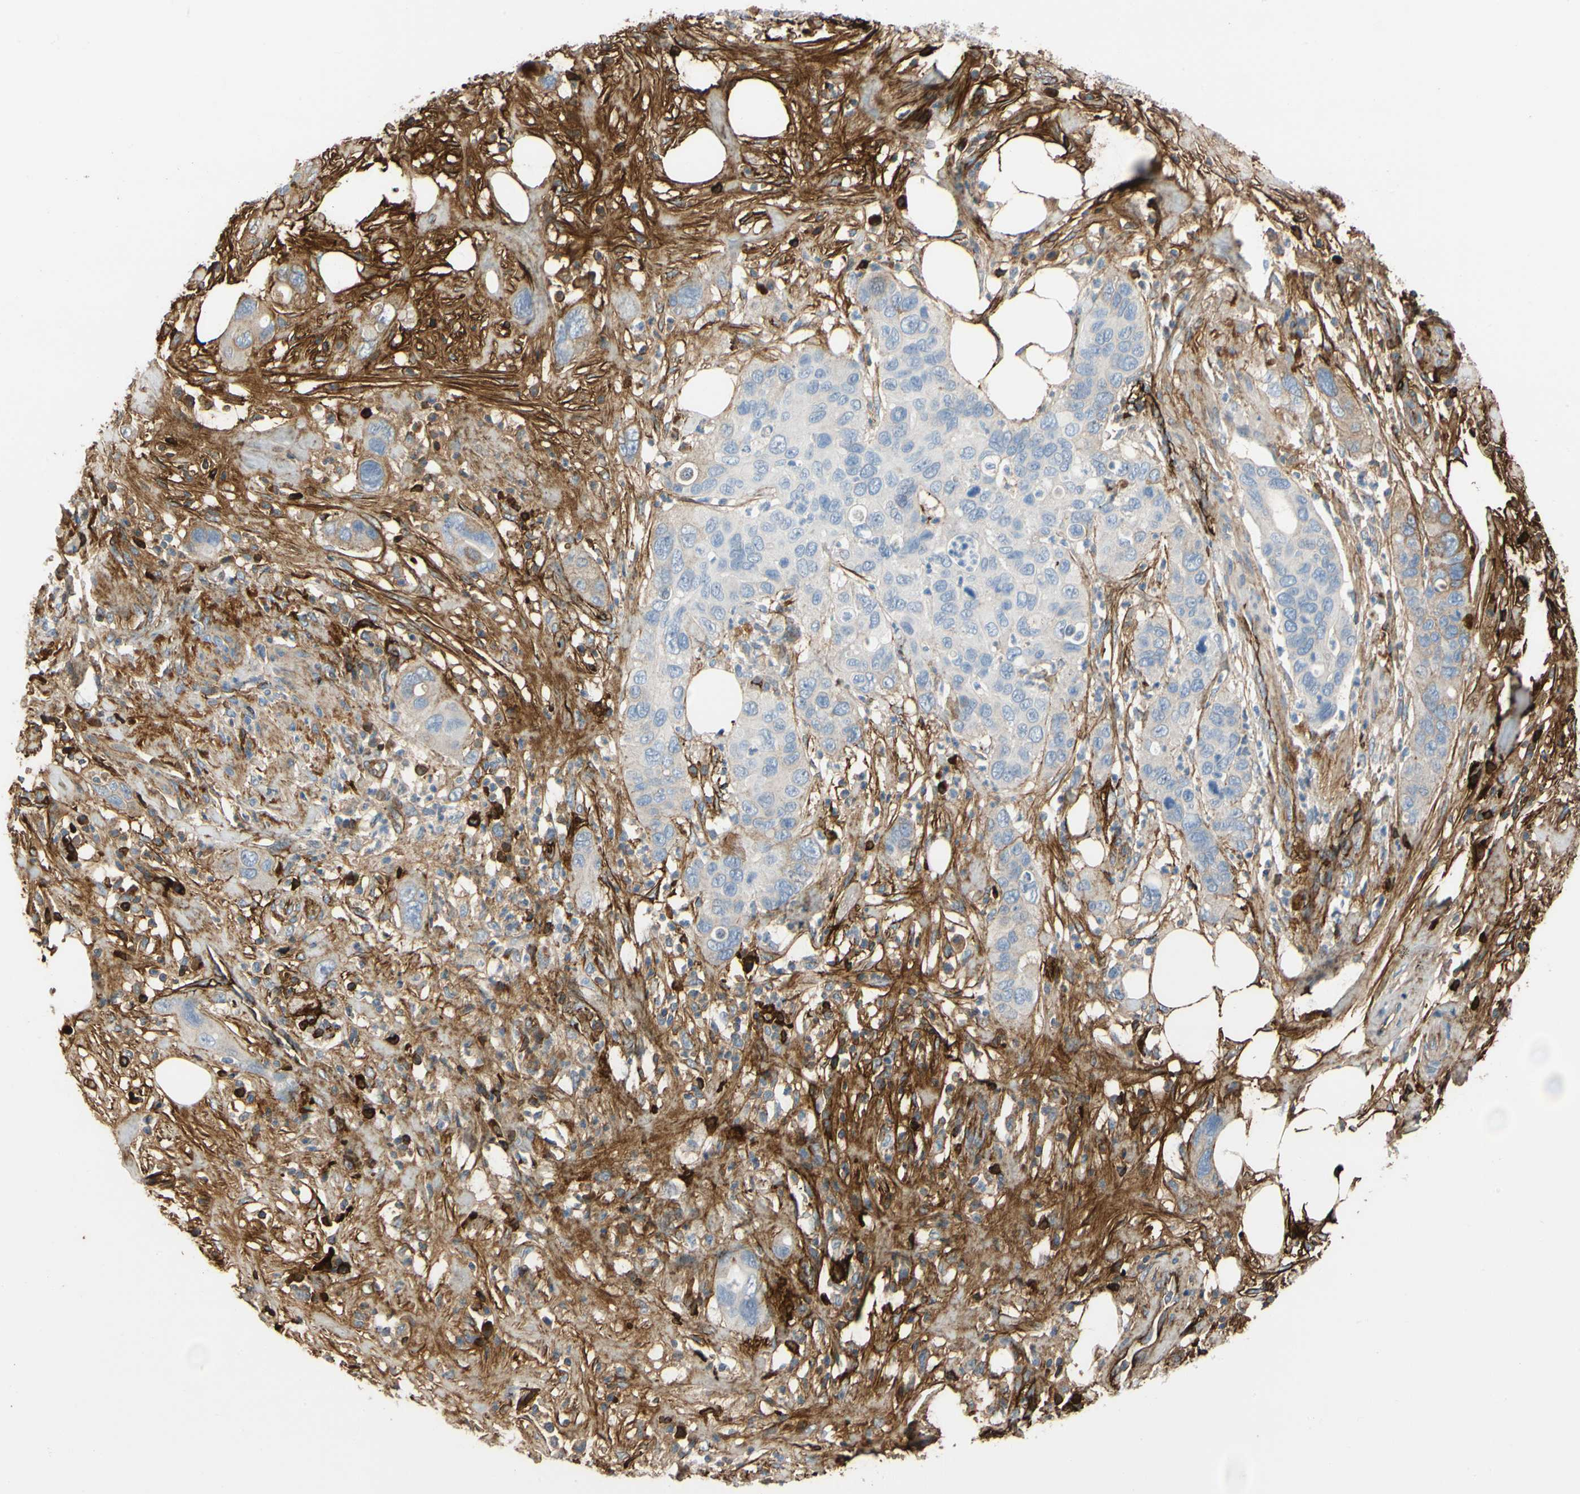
{"staining": {"intensity": "negative", "quantity": "none", "location": "none"}, "tissue": "pancreatic cancer", "cell_type": "Tumor cells", "image_type": "cancer", "snomed": [{"axis": "morphology", "description": "Adenocarcinoma, NOS"}, {"axis": "topography", "description": "Pancreas"}], "caption": "Immunohistochemical staining of human adenocarcinoma (pancreatic) demonstrates no significant staining in tumor cells. Brightfield microscopy of immunohistochemistry (IHC) stained with DAB (3,3'-diaminobenzidine) (brown) and hematoxylin (blue), captured at high magnification.", "gene": "FGB", "patient": {"sex": "female", "age": 71}}